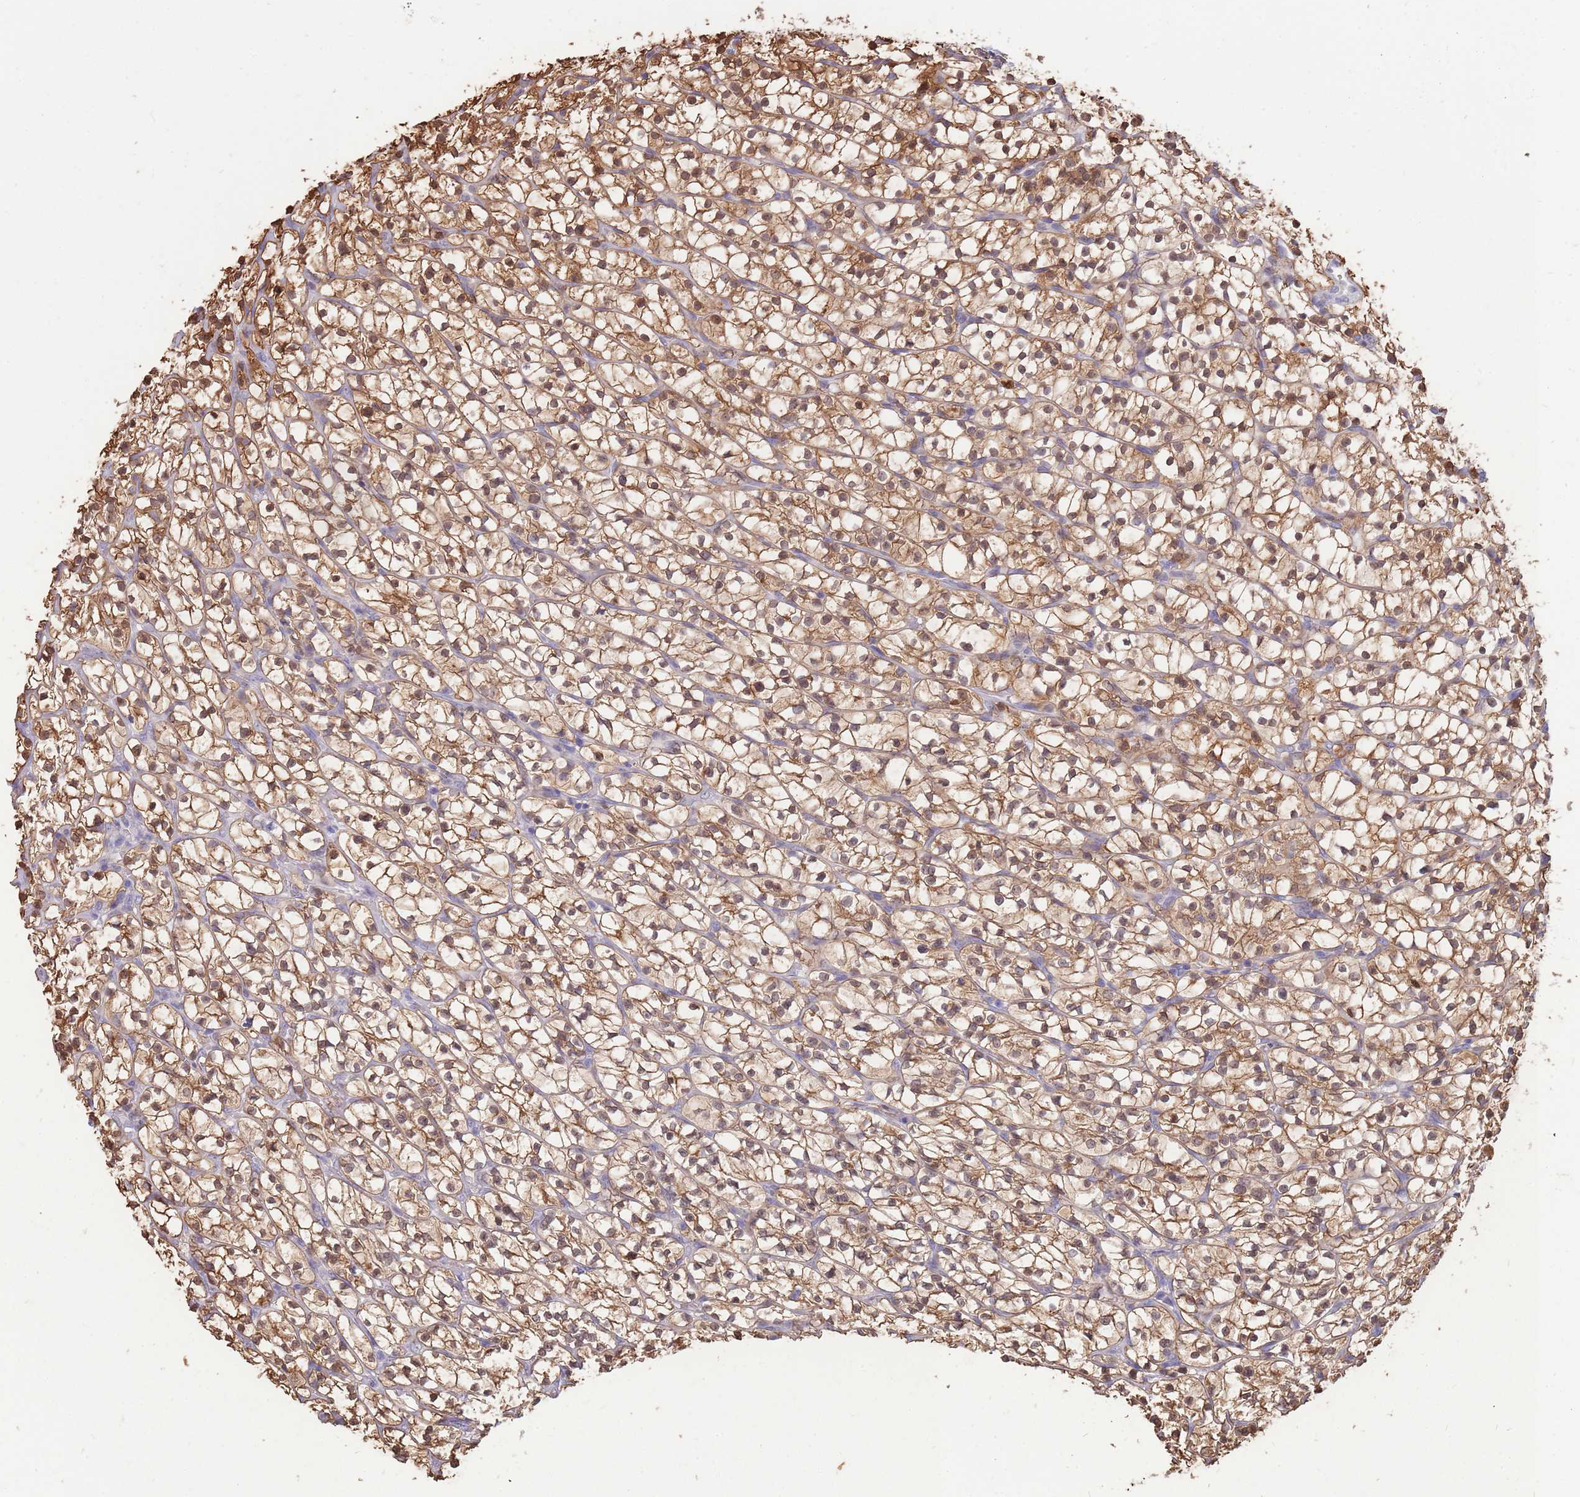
{"staining": {"intensity": "moderate", "quantity": ">75%", "location": "cytoplasmic/membranous,nuclear"}, "tissue": "renal cancer", "cell_type": "Tumor cells", "image_type": "cancer", "snomed": [{"axis": "morphology", "description": "Adenocarcinoma, NOS"}, {"axis": "topography", "description": "Kidney"}], "caption": "An immunohistochemistry micrograph of tumor tissue is shown. Protein staining in brown labels moderate cytoplasmic/membranous and nuclear positivity in adenocarcinoma (renal) within tumor cells.", "gene": "AP5S1", "patient": {"sex": "female", "age": 64}}